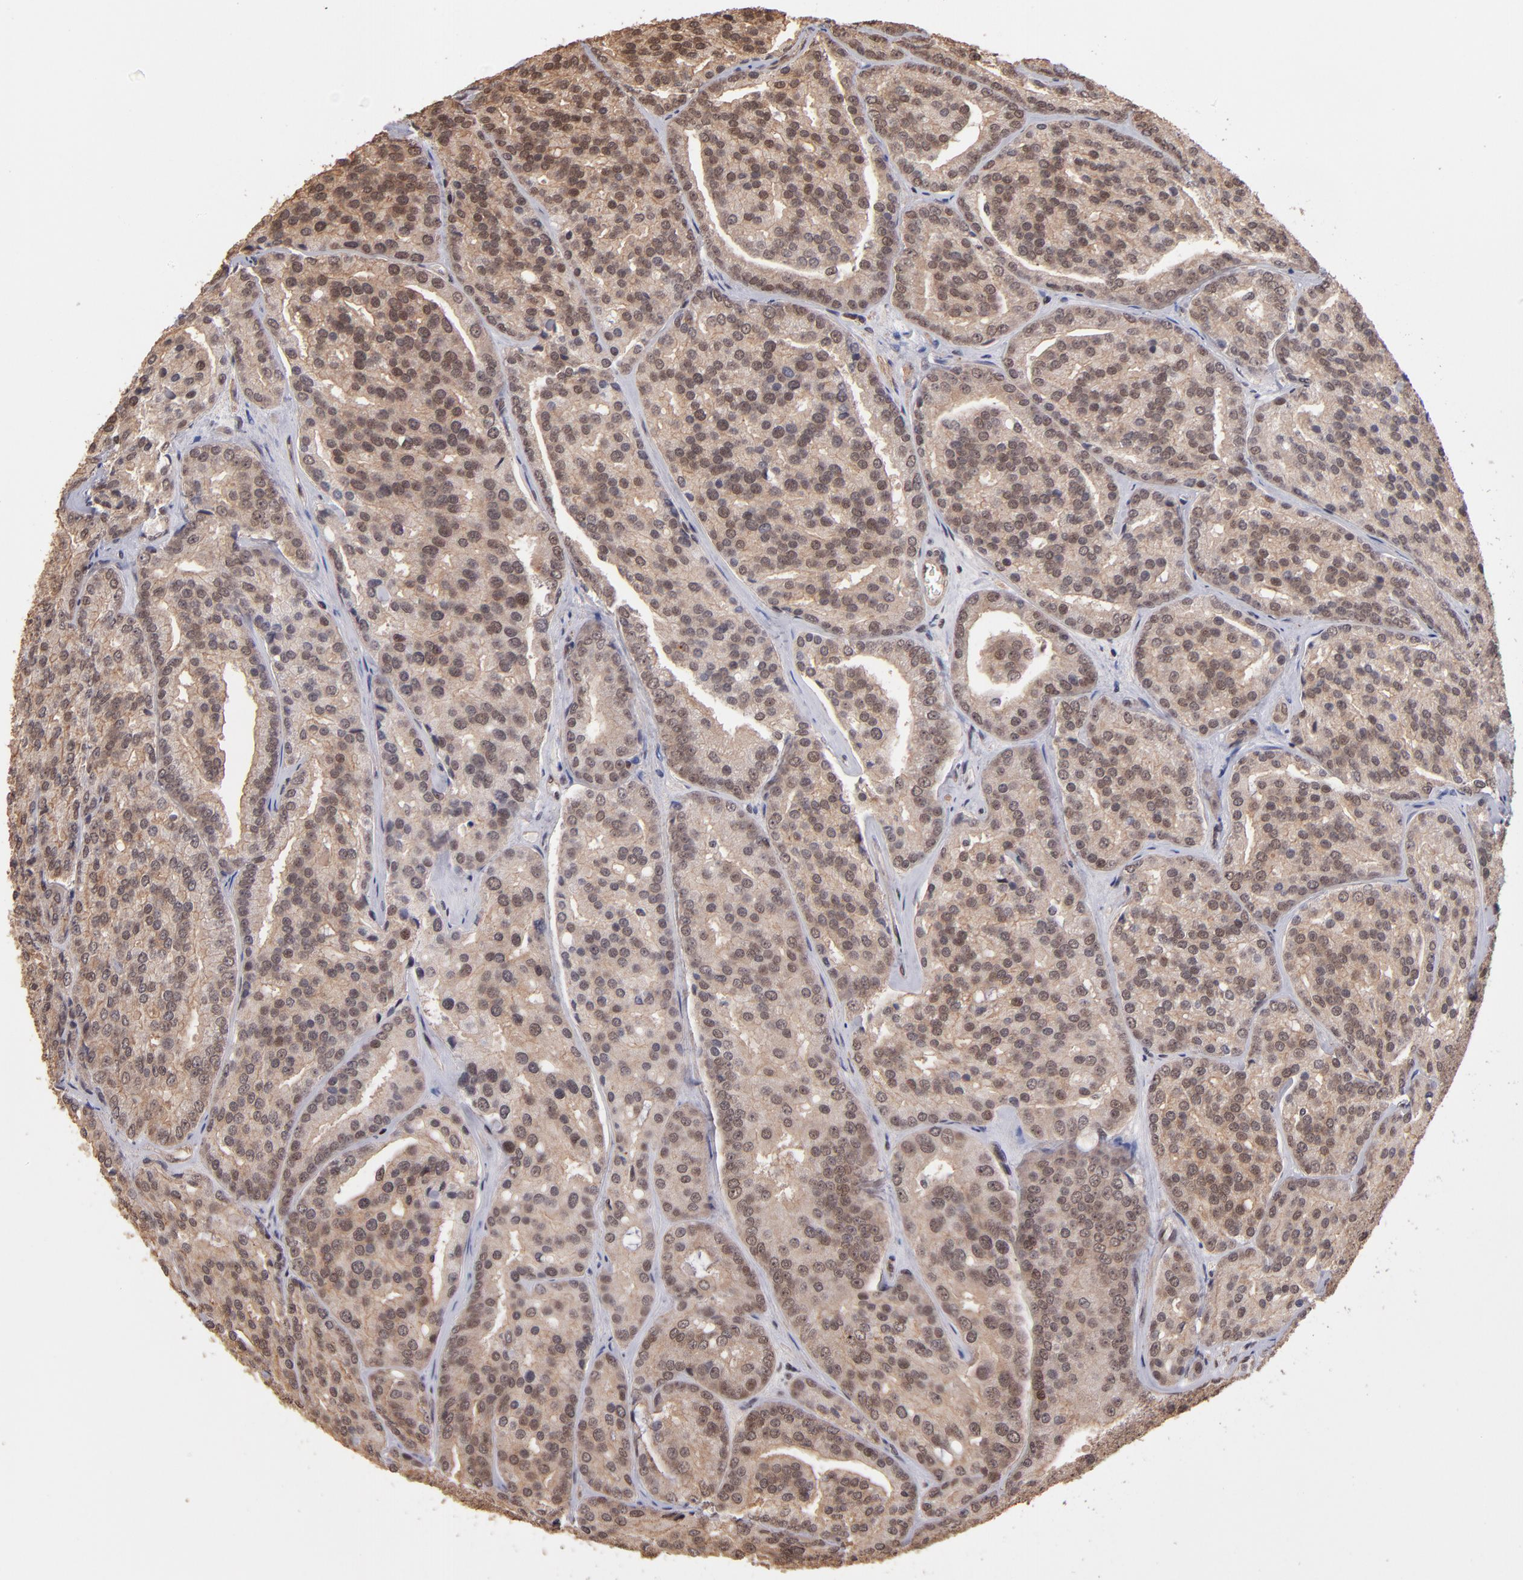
{"staining": {"intensity": "moderate", "quantity": ">75%", "location": "cytoplasmic/membranous,nuclear"}, "tissue": "prostate cancer", "cell_type": "Tumor cells", "image_type": "cancer", "snomed": [{"axis": "morphology", "description": "Adenocarcinoma, High grade"}, {"axis": "topography", "description": "Prostate"}], "caption": "Immunohistochemical staining of prostate cancer shows medium levels of moderate cytoplasmic/membranous and nuclear protein staining in approximately >75% of tumor cells.", "gene": "TERF2", "patient": {"sex": "male", "age": 64}}